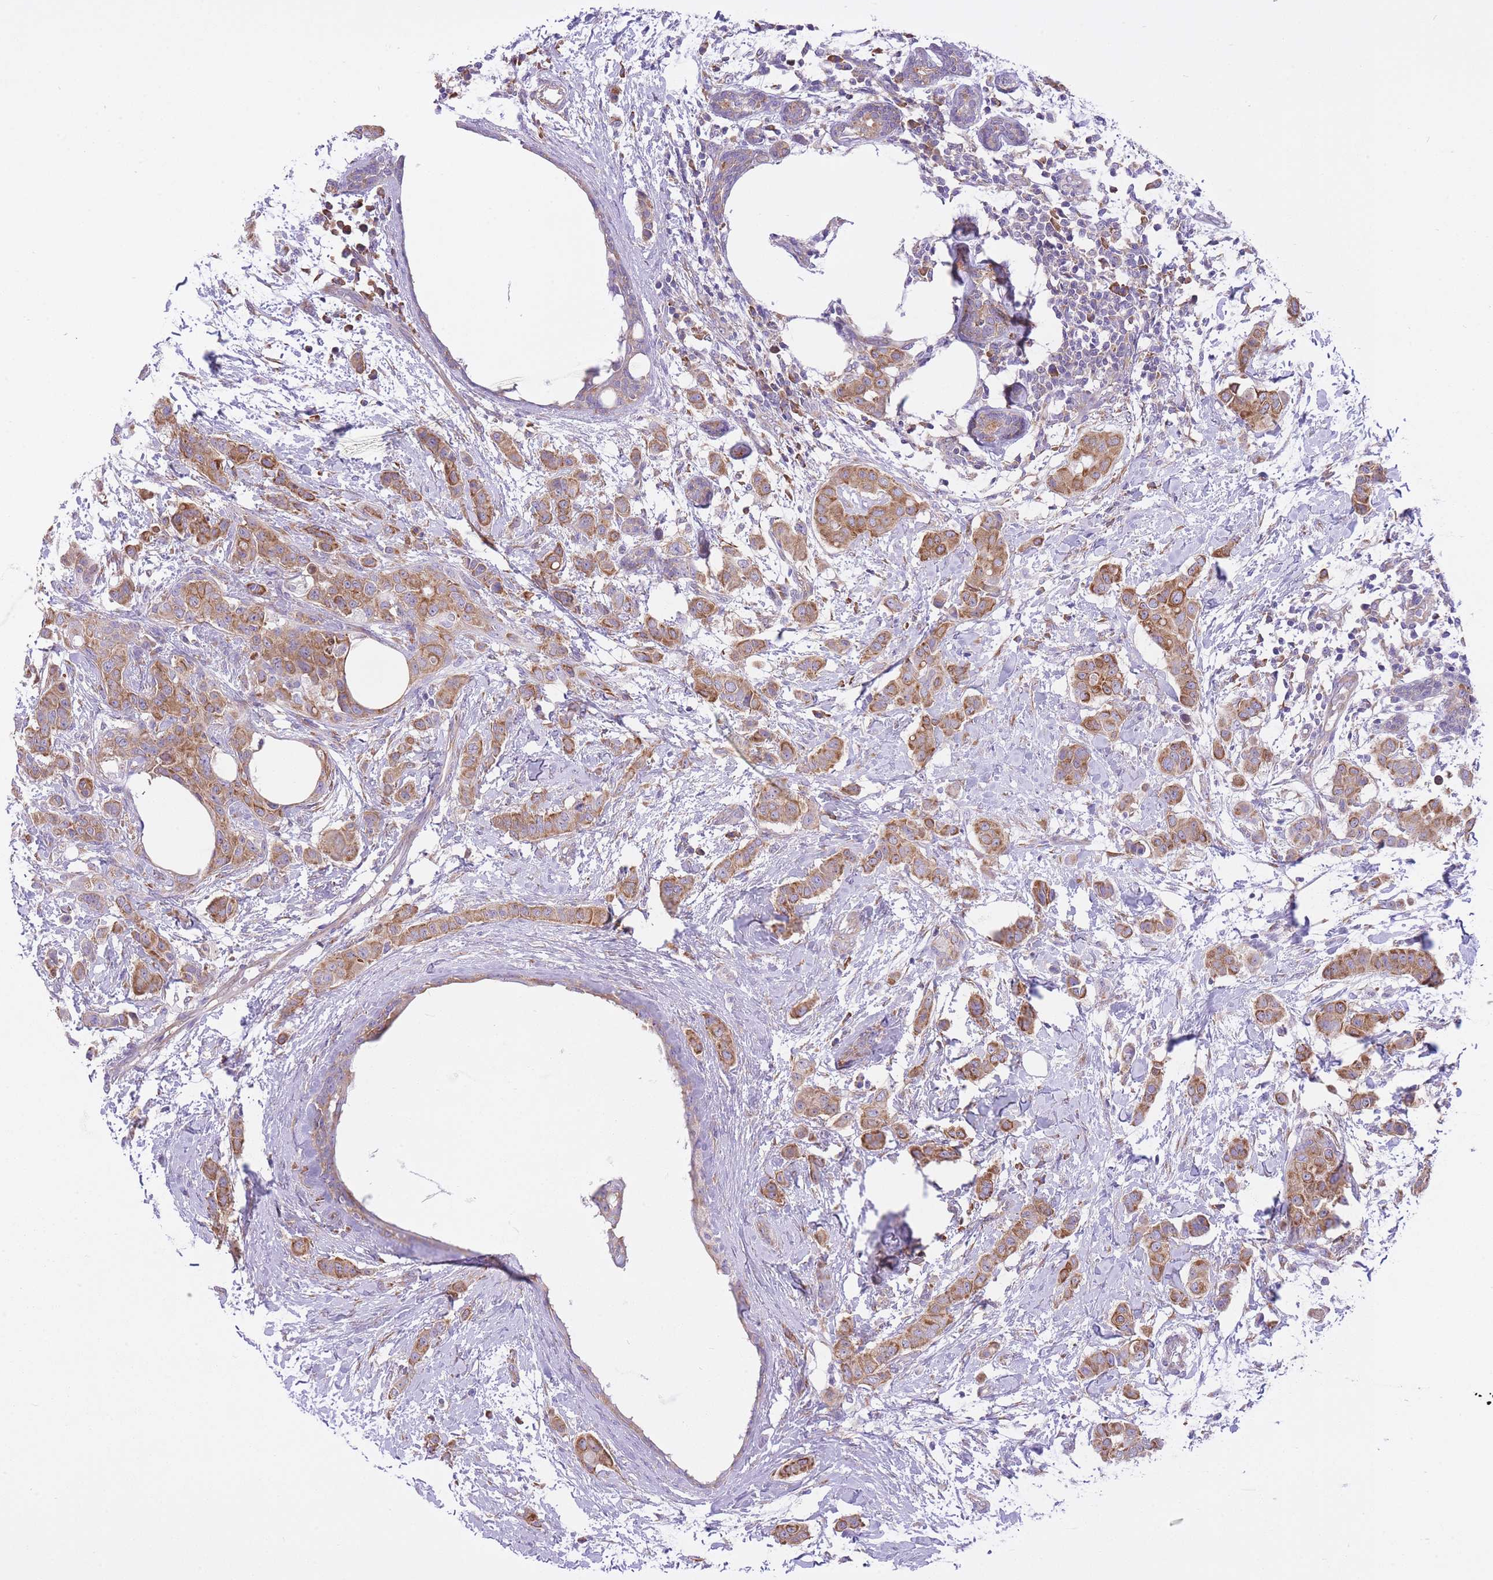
{"staining": {"intensity": "moderate", "quantity": ">75%", "location": "cytoplasmic/membranous"}, "tissue": "breast cancer", "cell_type": "Tumor cells", "image_type": "cancer", "snomed": [{"axis": "morphology", "description": "Duct carcinoma"}, {"axis": "topography", "description": "Breast"}], "caption": "Breast cancer tissue exhibits moderate cytoplasmic/membranous staining in approximately >75% of tumor cells", "gene": "ZNF501", "patient": {"sex": "female", "age": 40}}